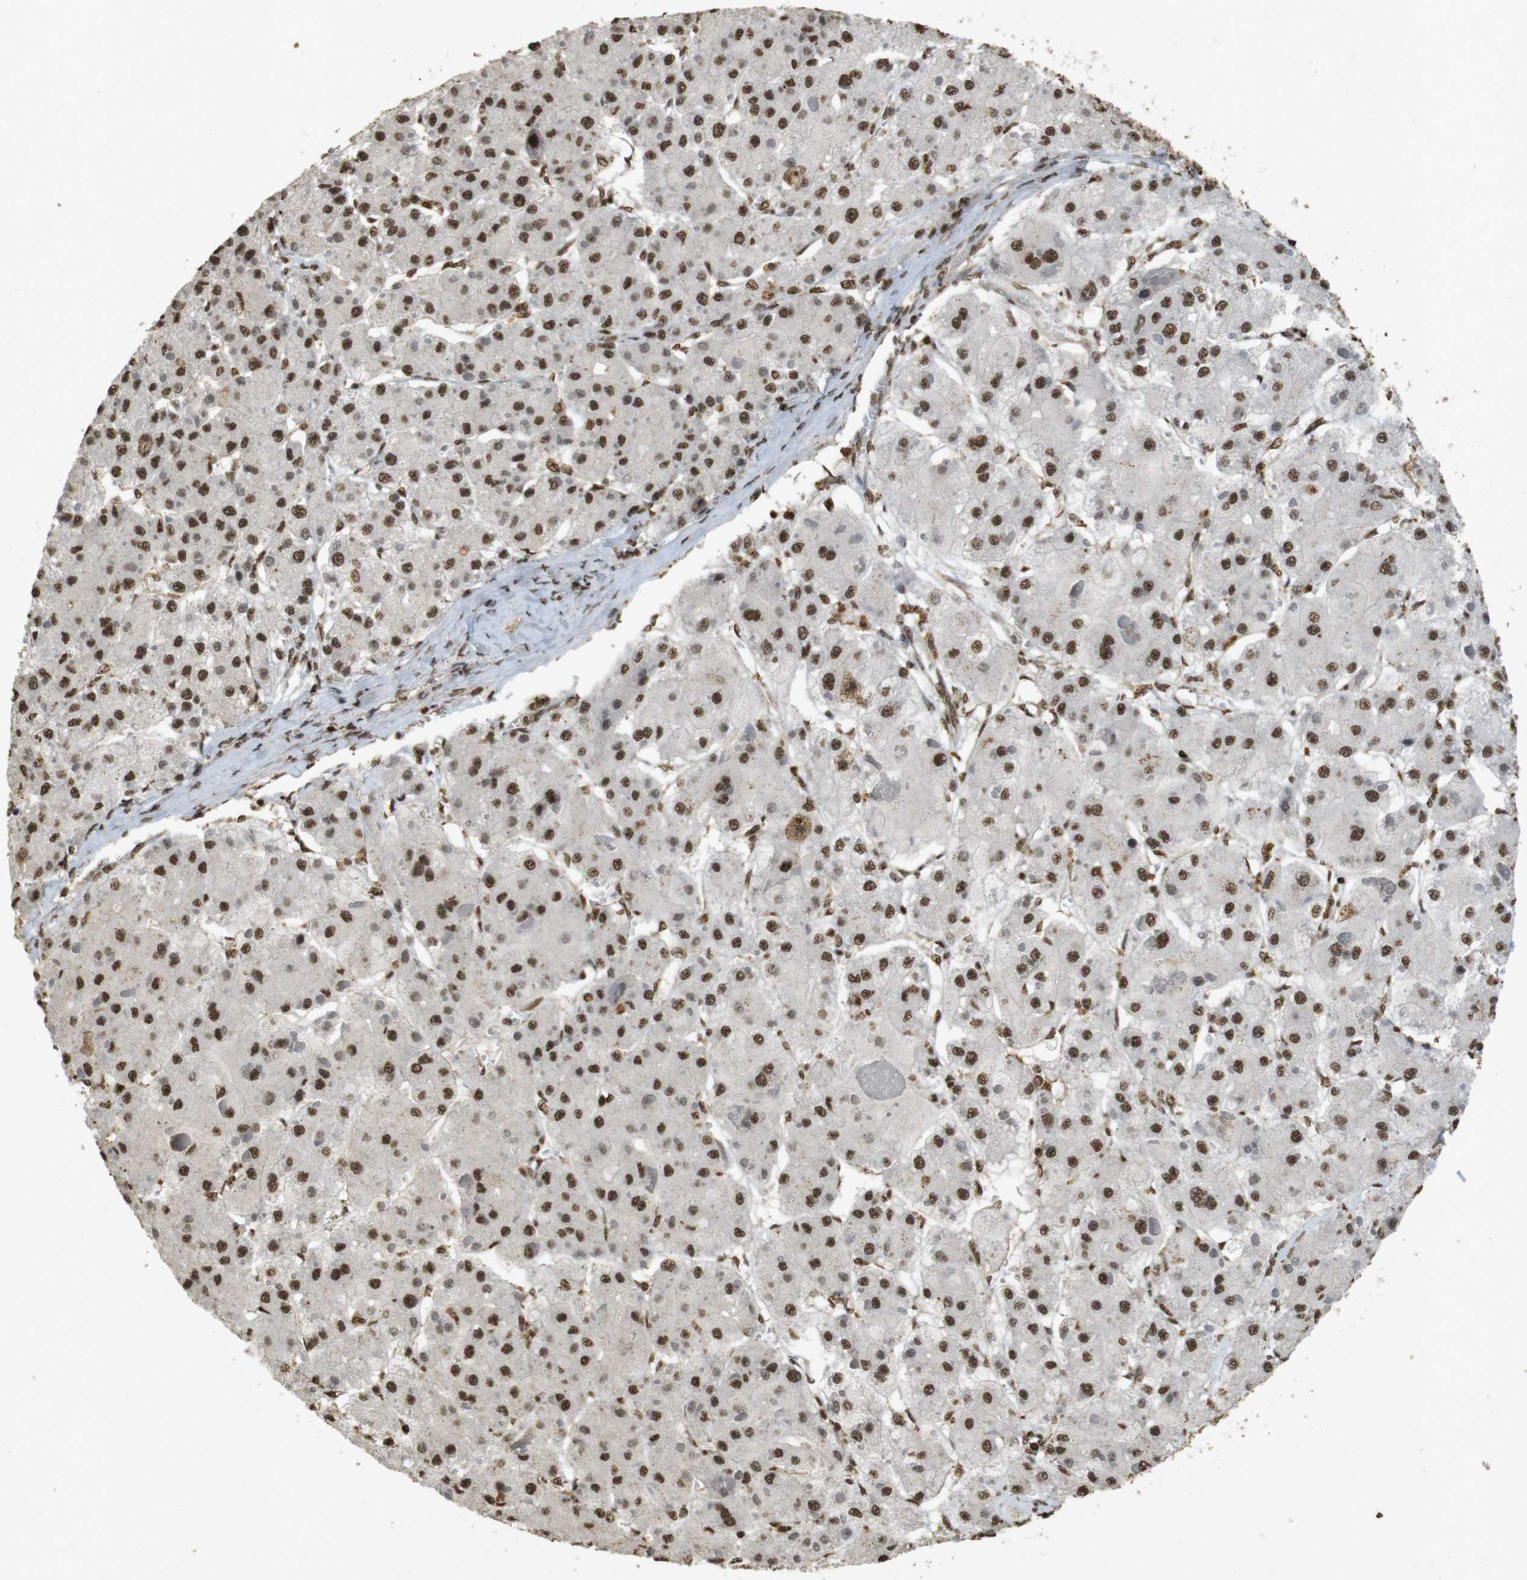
{"staining": {"intensity": "strong", "quantity": ">75%", "location": "nuclear"}, "tissue": "liver cancer", "cell_type": "Tumor cells", "image_type": "cancer", "snomed": [{"axis": "morphology", "description": "Carcinoma, Hepatocellular, NOS"}, {"axis": "topography", "description": "Liver"}], "caption": "This histopathology image shows immunohistochemistry (IHC) staining of human hepatocellular carcinoma (liver), with high strong nuclear positivity in about >75% of tumor cells.", "gene": "GATA4", "patient": {"sex": "female", "age": 73}}